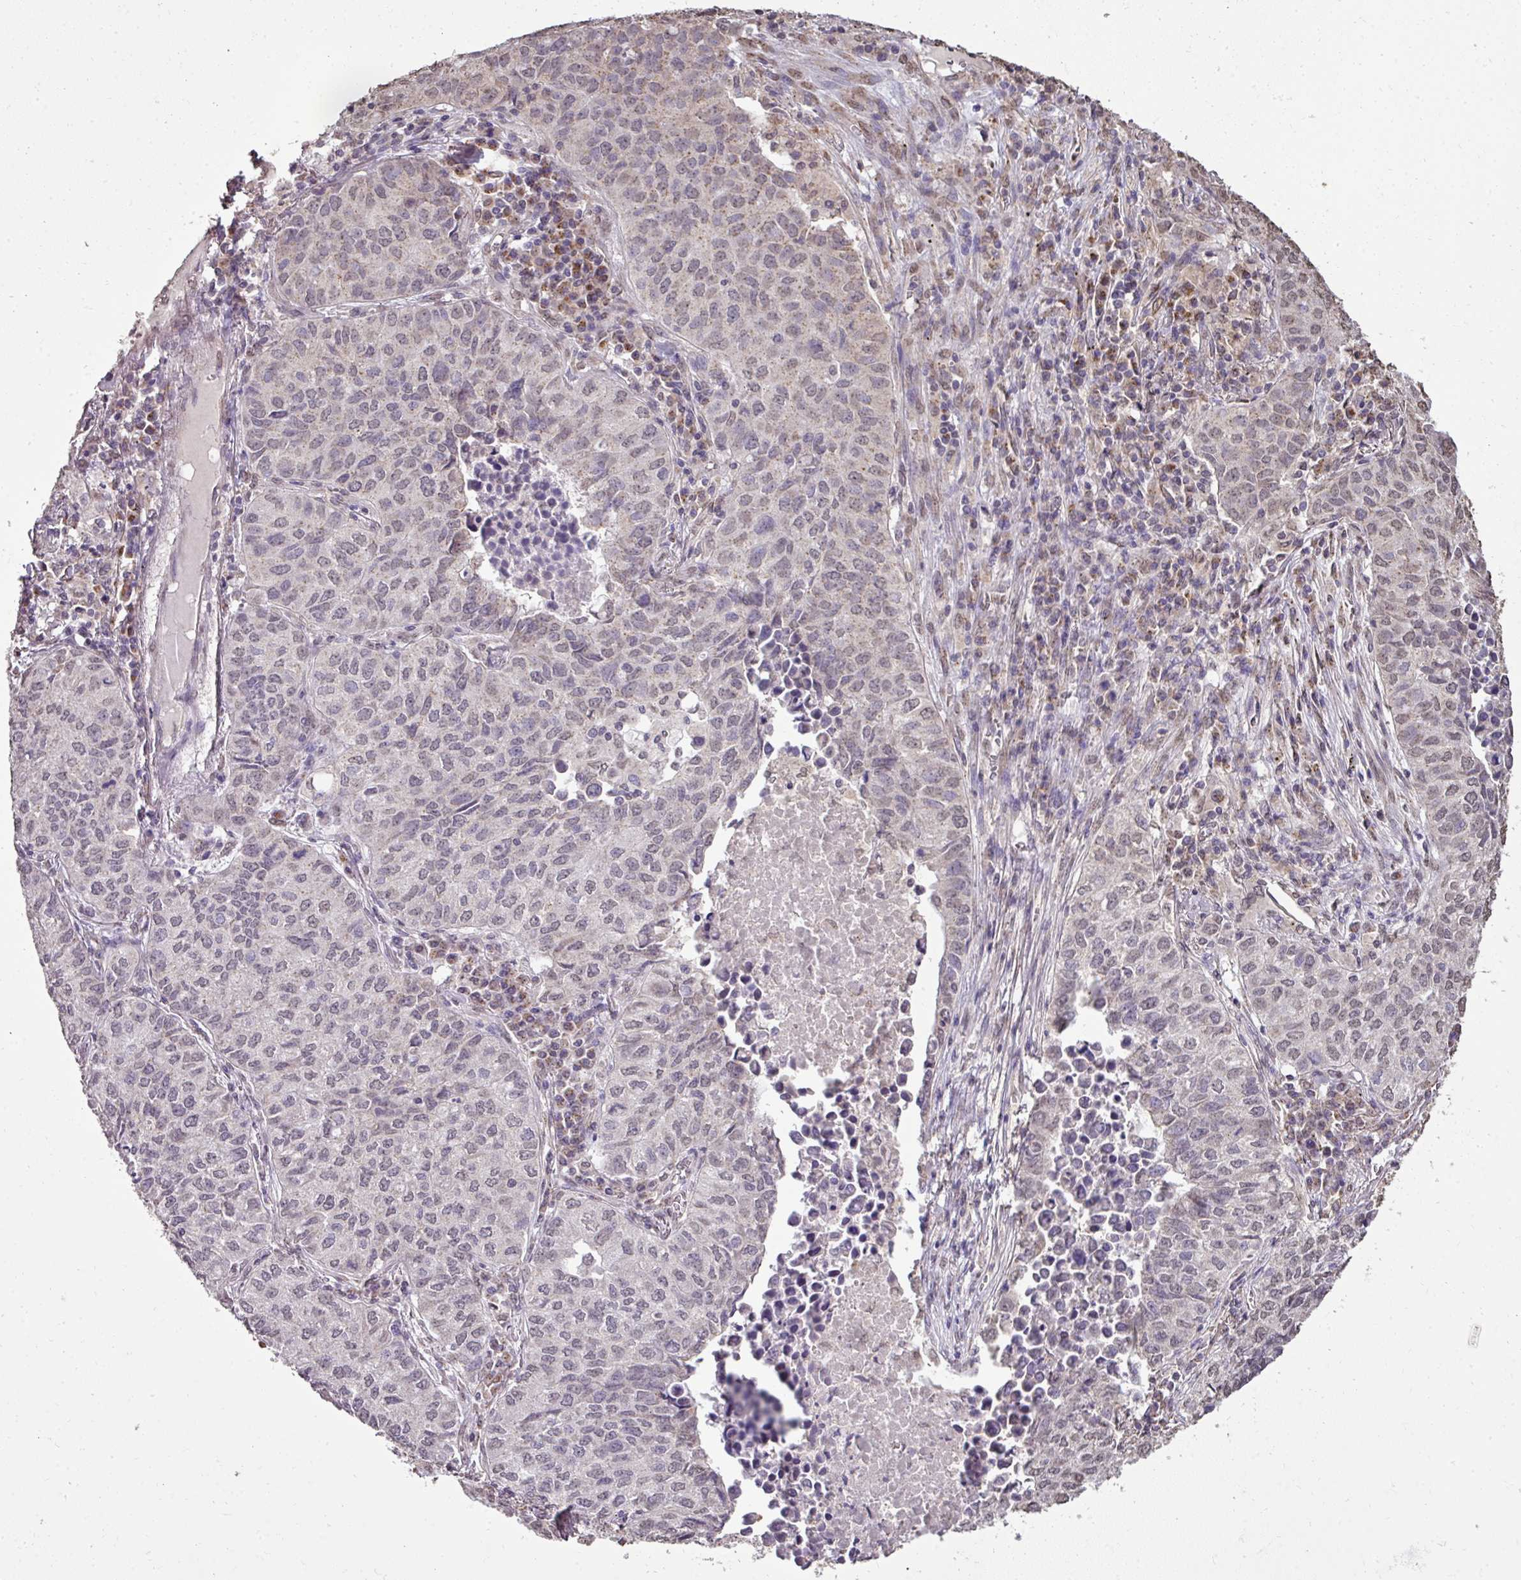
{"staining": {"intensity": "weak", "quantity": "<25%", "location": "nuclear"}, "tissue": "lung cancer", "cell_type": "Tumor cells", "image_type": "cancer", "snomed": [{"axis": "morphology", "description": "Adenocarcinoma, NOS"}, {"axis": "topography", "description": "Lung"}], "caption": "A high-resolution photomicrograph shows immunohistochemistry (IHC) staining of lung cancer (adenocarcinoma), which shows no significant staining in tumor cells.", "gene": "JPH2", "patient": {"sex": "female", "age": 50}}